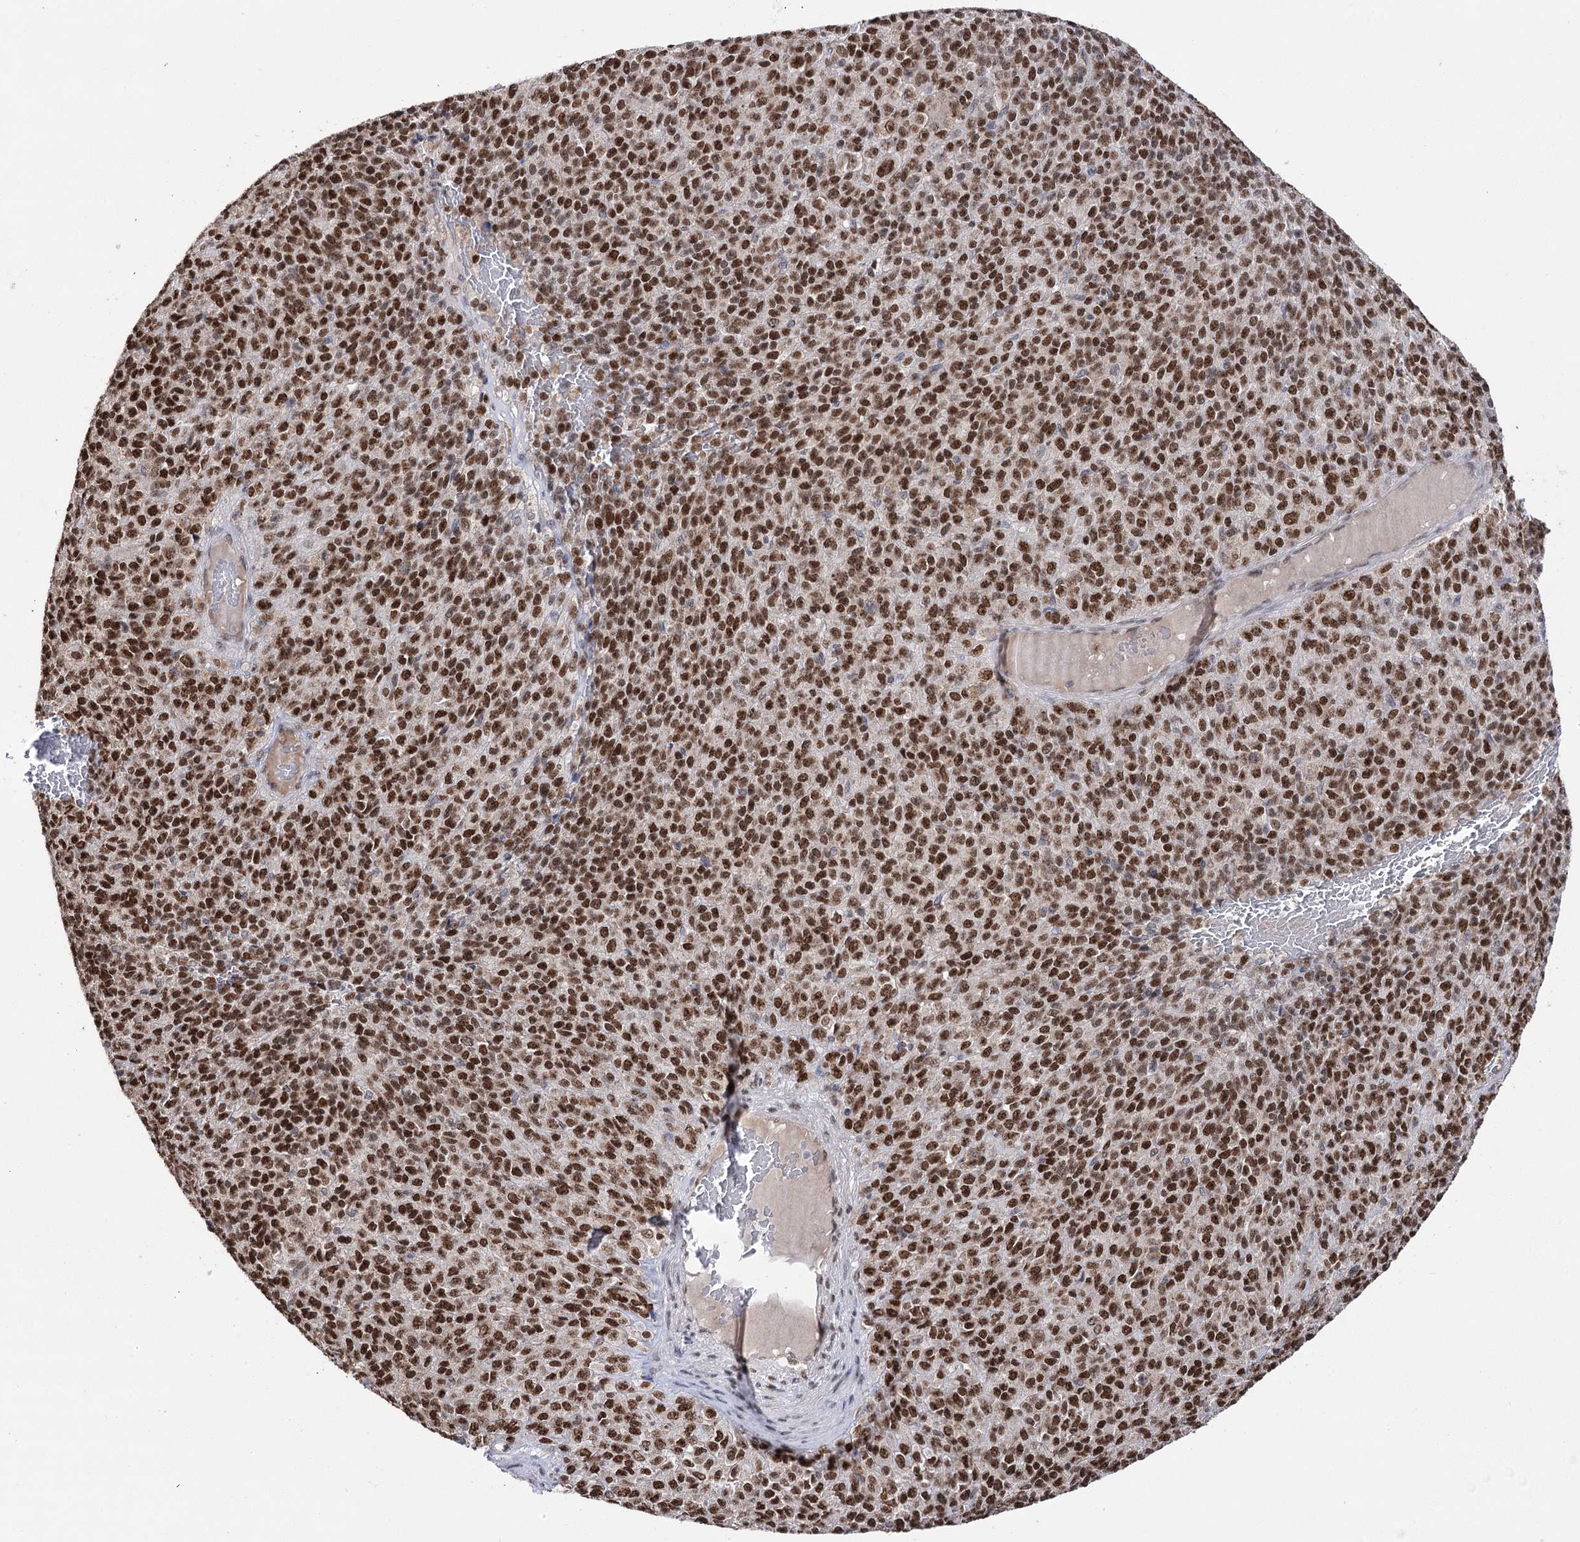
{"staining": {"intensity": "strong", "quantity": ">75%", "location": "nuclear"}, "tissue": "melanoma", "cell_type": "Tumor cells", "image_type": "cancer", "snomed": [{"axis": "morphology", "description": "Malignant melanoma, Metastatic site"}, {"axis": "topography", "description": "Brain"}], "caption": "Immunohistochemical staining of malignant melanoma (metastatic site) displays strong nuclear protein positivity in approximately >75% of tumor cells.", "gene": "VGLL4", "patient": {"sex": "female", "age": 56}}